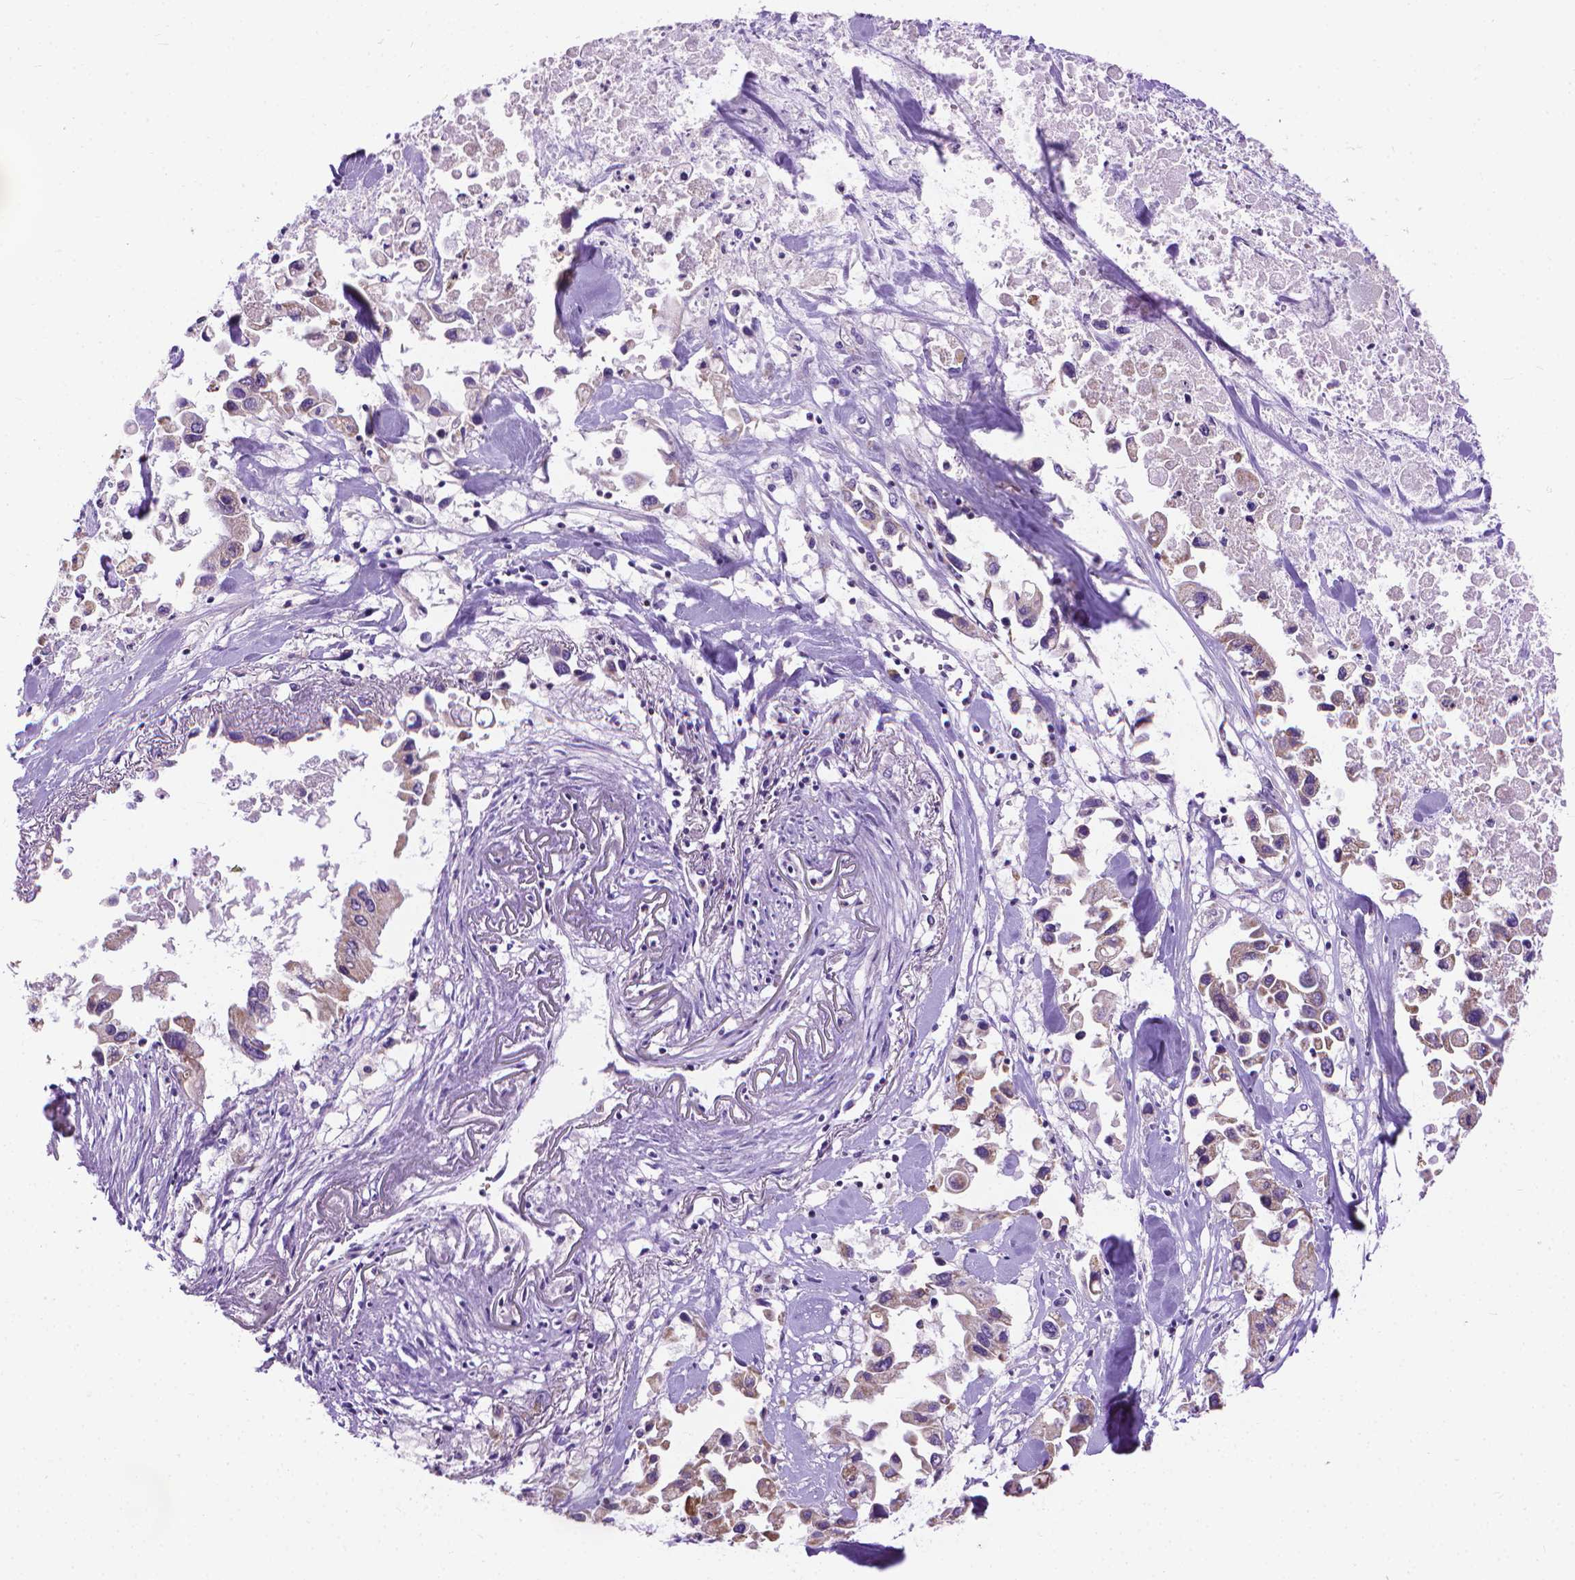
{"staining": {"intensity": "weak", "quantity": "25%-75%", "location": "cytoplasmic/membranous"}, "tissue": "pancreatic cancer", "cell_type": "Tumor cells", "image_type": "cancer", "snomed": [{"axis": "morphology", "description": "Adenocarcinoma, NOS"}, {"axis": "topography", "description": "Pancreas"}], "caption": "Approximately 25%-75% of tumor cells in human pancreatic cancer exhibit weak cytoplasmic/membranous protein expression as visualized by brown immunohistochemical staining.", "gene": "SYN1", "patient": {"sex": "female", "age": 83}}